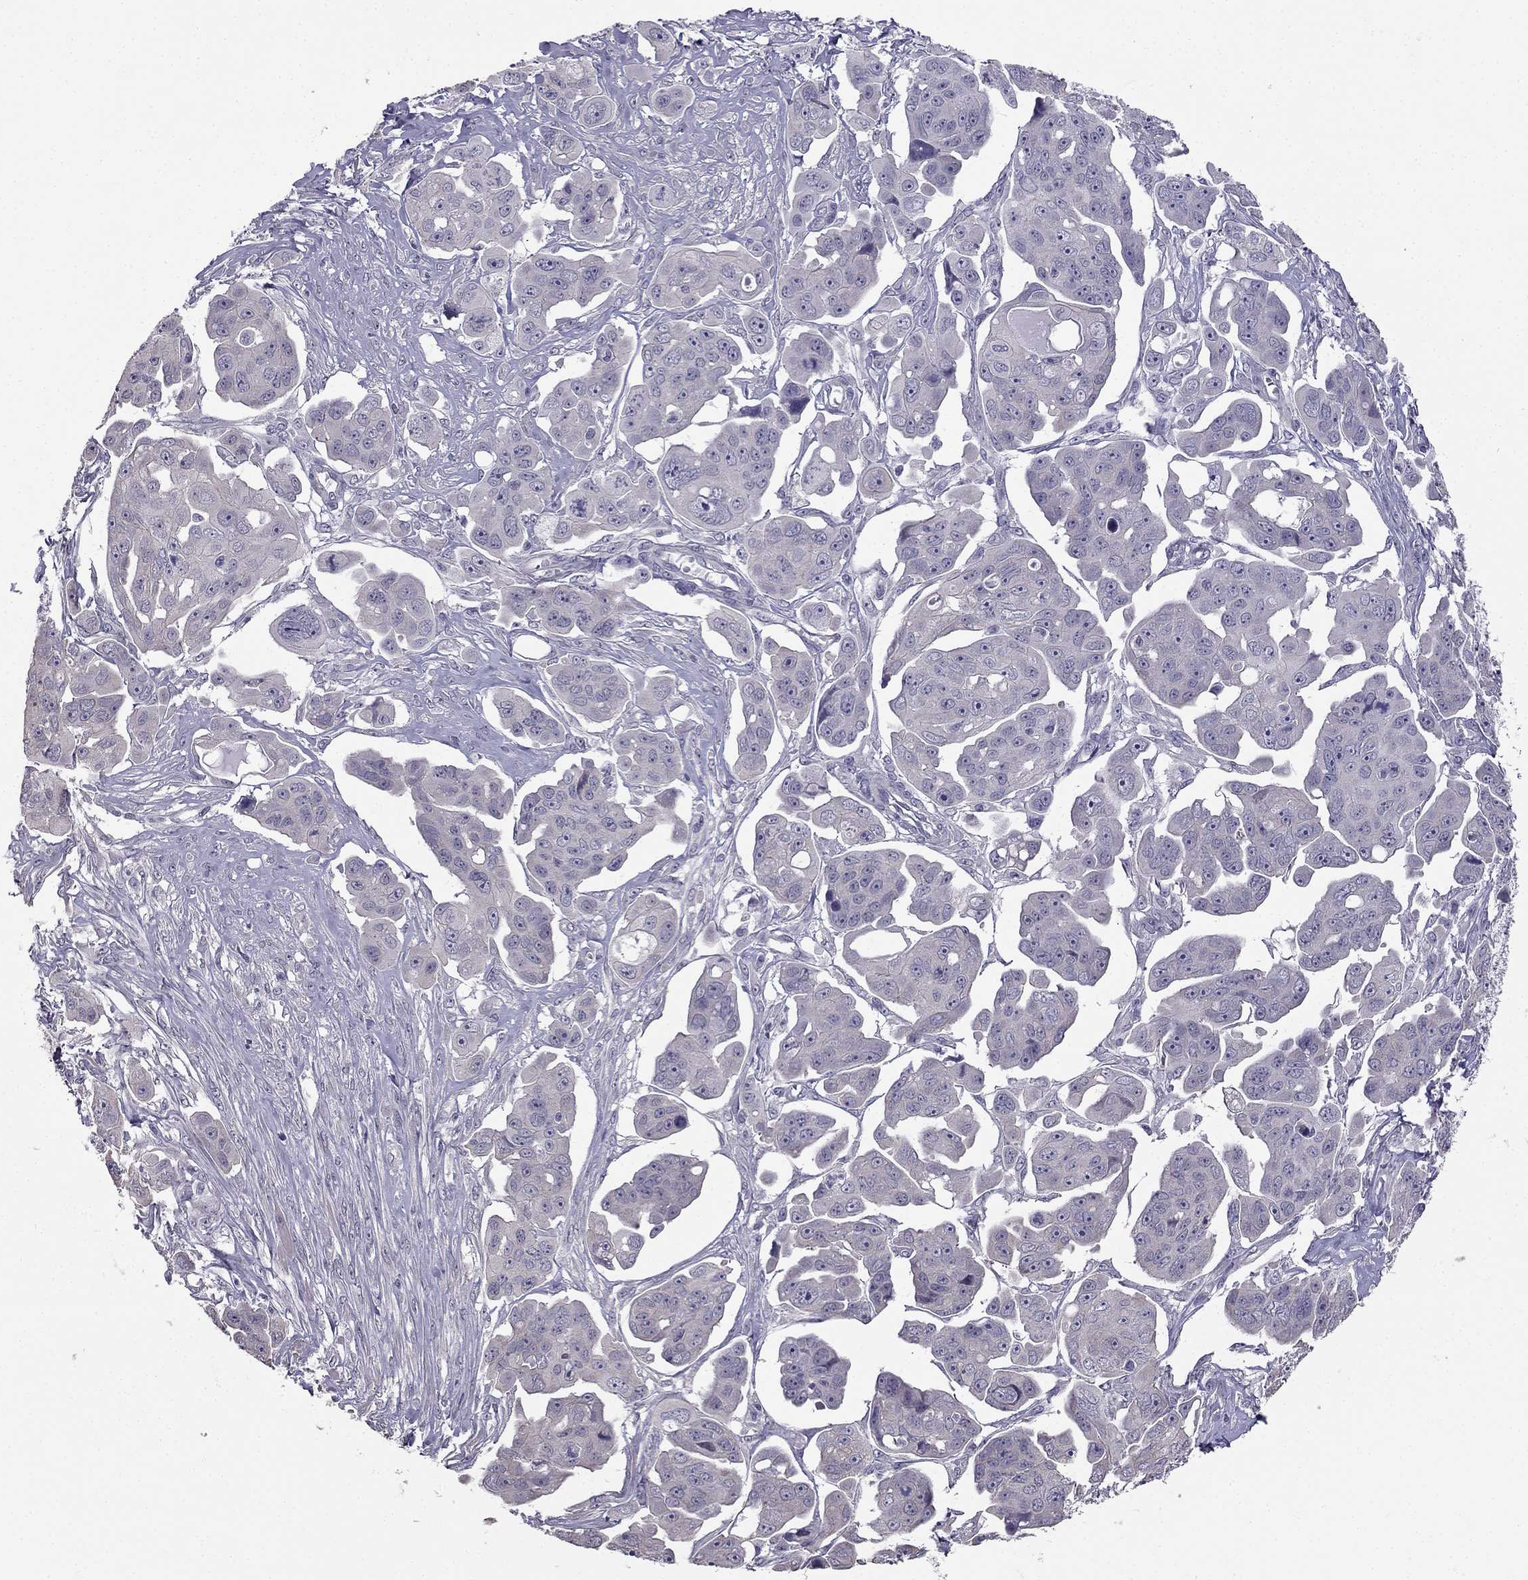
{"staining": {"intensity": "negative", "quantity": "none", "location": "none"}, "tissue": "ovarian cancer", "cell_type": "Tumor cells", "image_type": "cancer", "snomed": [{"axis": "morphology", "description": "Carcinoma, endometroid"}, {"axis": "topography", "description": "Ovary"}], "caption": "IHC of human ovarian endometroid carcinoma exhibits no staining in tumor cells.", "gene": "HSFX1", "patient": {"sex": "female", "age": 70}}